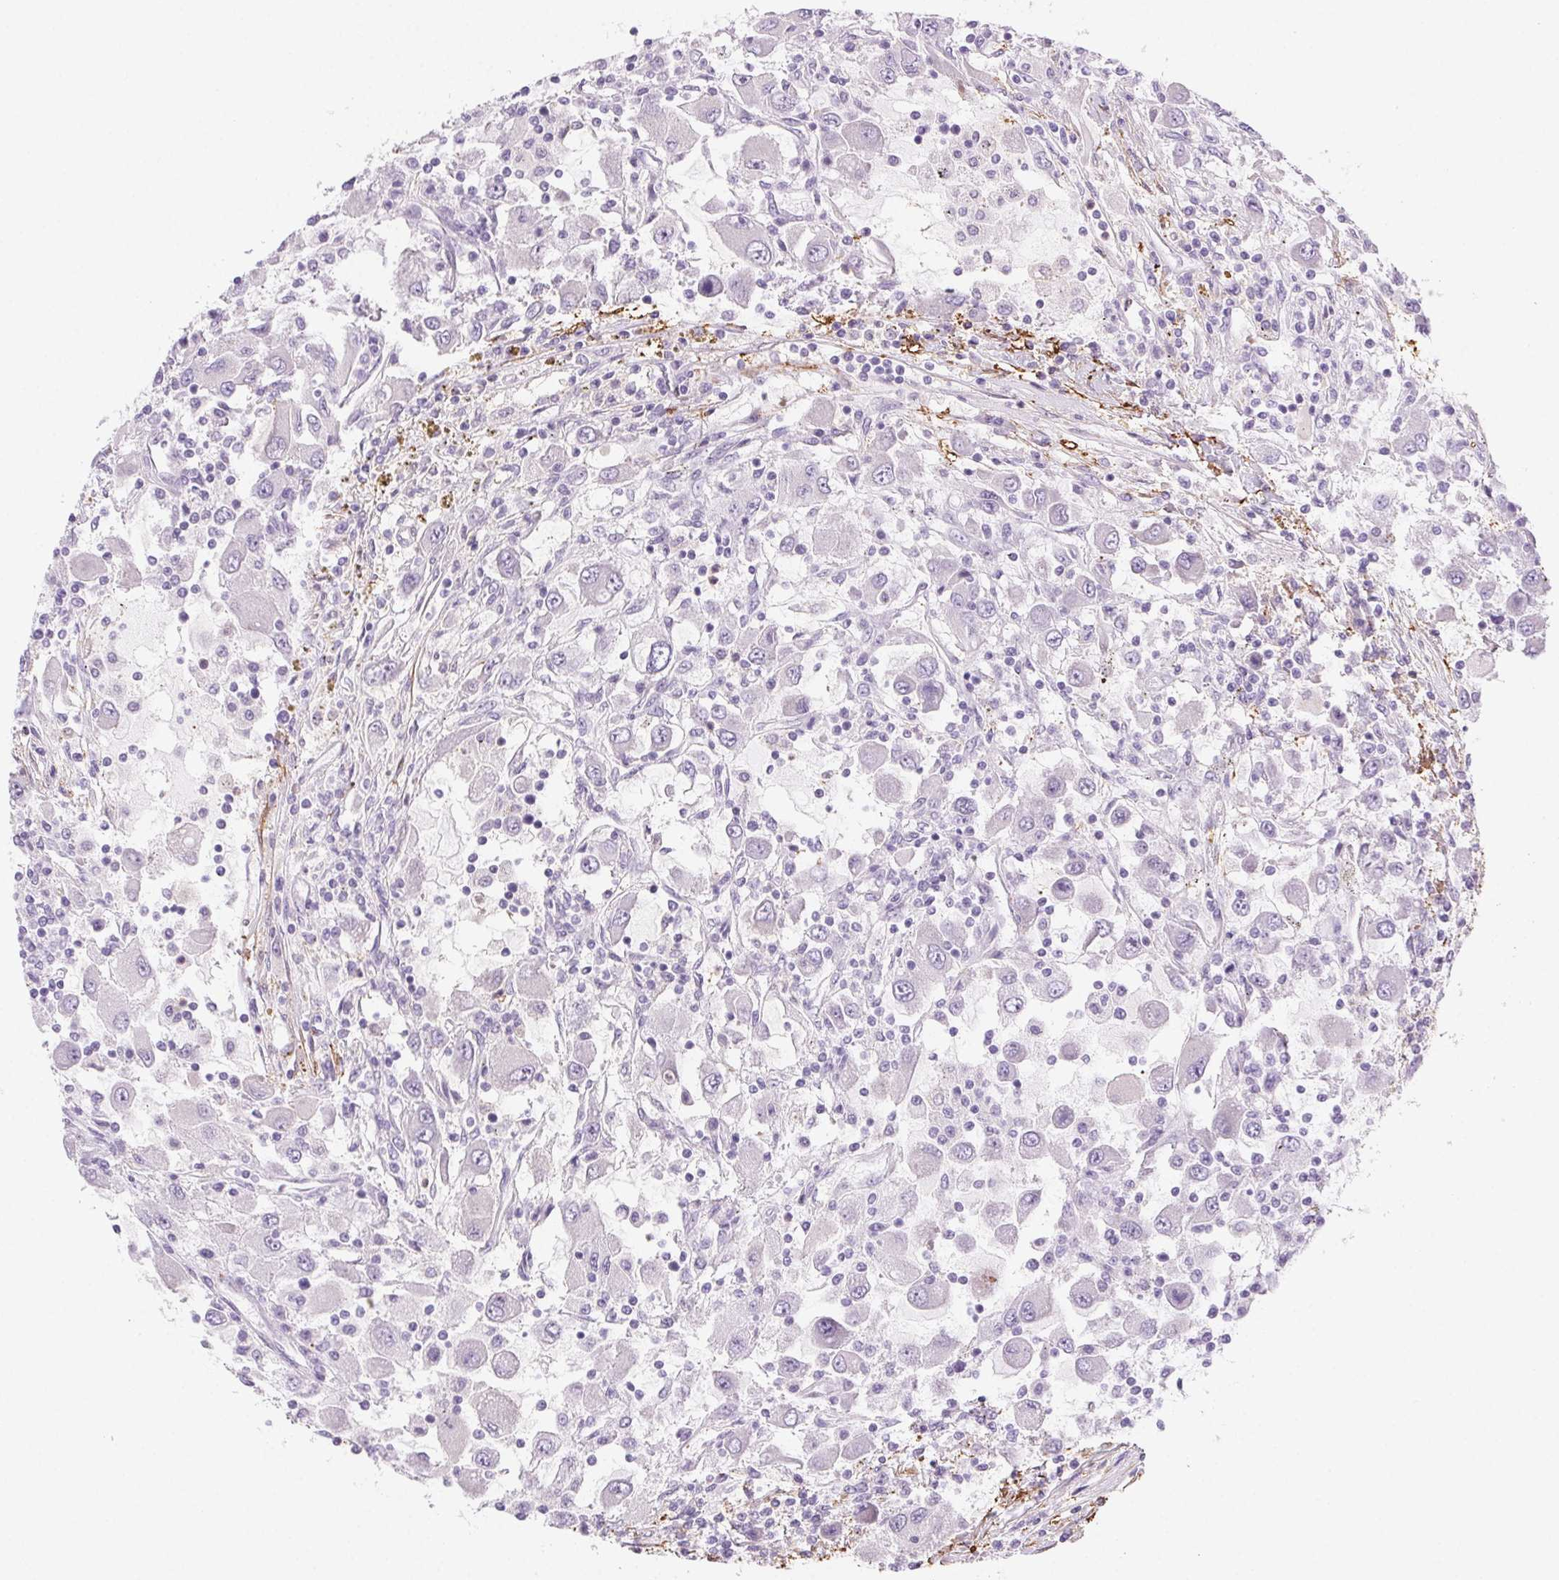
{"staining": {"intensity": "negative", "quantity": "none", "location": "none"}, "tissue": "renal cancer", "cell_type": "Tumor cells", "image_type": "cancer", "snomed": [{"axis": "morphology", "description": "Adenocarcinoma, NOS"}, {"axis": "topography", "description": "Kidney"}], "caption": "A high-resolution micrograph shows IHC staining of renal adenocarcinoma, which displays no significant staining in tumor cells.", "gene": "GPX8", "patient": {"sex": "female", "age": 67}}